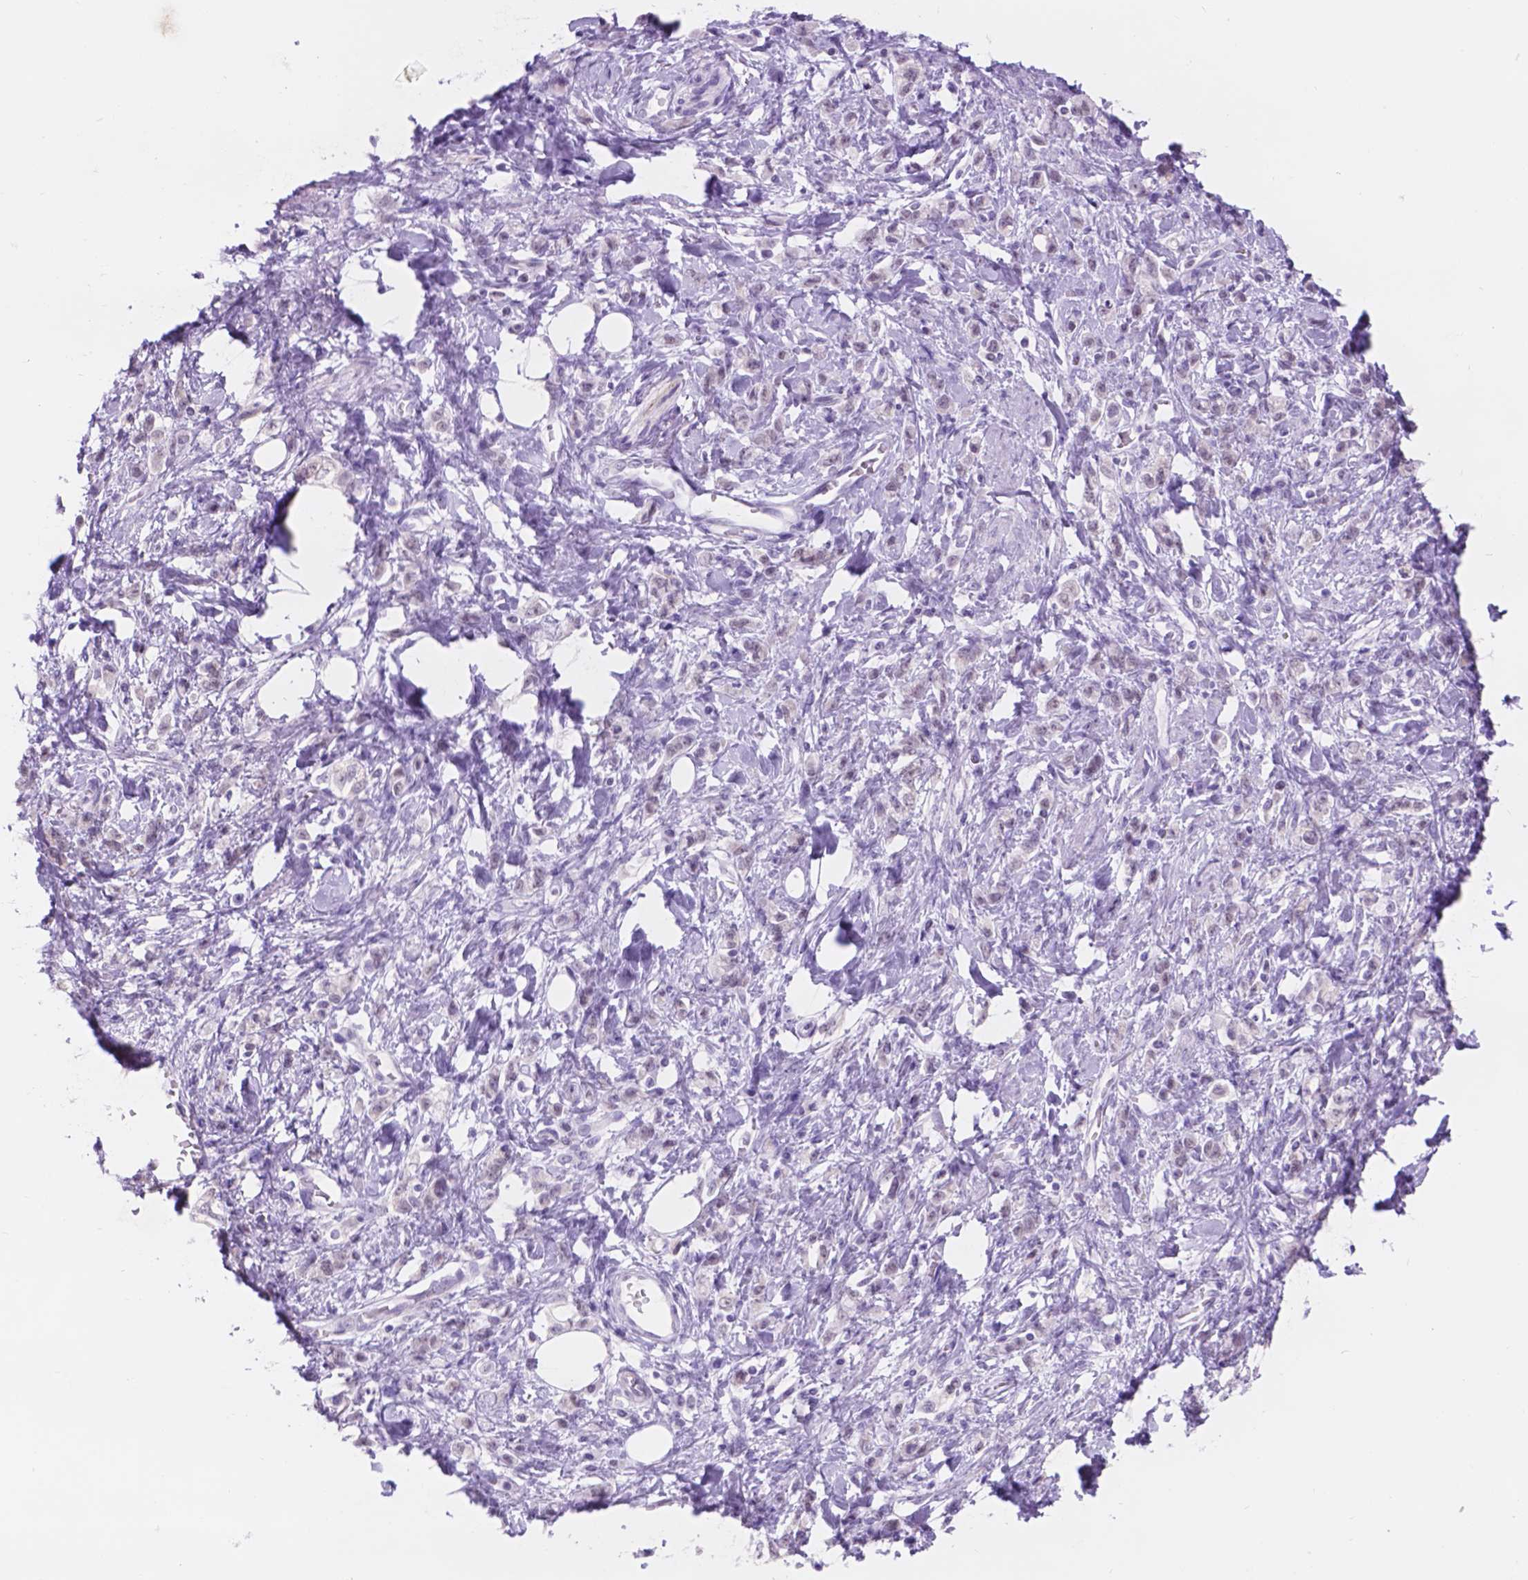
{"staining": {"intensity": "negative", "quantity": "none", "location": "none"}, "tissue": "stomach cancer", "cell_type": "Tumor cells", "image_type": "cancer", "snomed": [{"axis": "morphology", "description": "Adenocarcinoma, NOS"}, {"axis": "topography", "description": "Stomach"}], "caption": "Immunohistochemistry of human stomach cancer (adenocarcinoma) exhibits no staining in tumor cells. (DAB immunohistochemistry (IHC) with hematoxylin counter stain).", "gene": "DCC", "patient": {"sex": "male", "age": 77}}